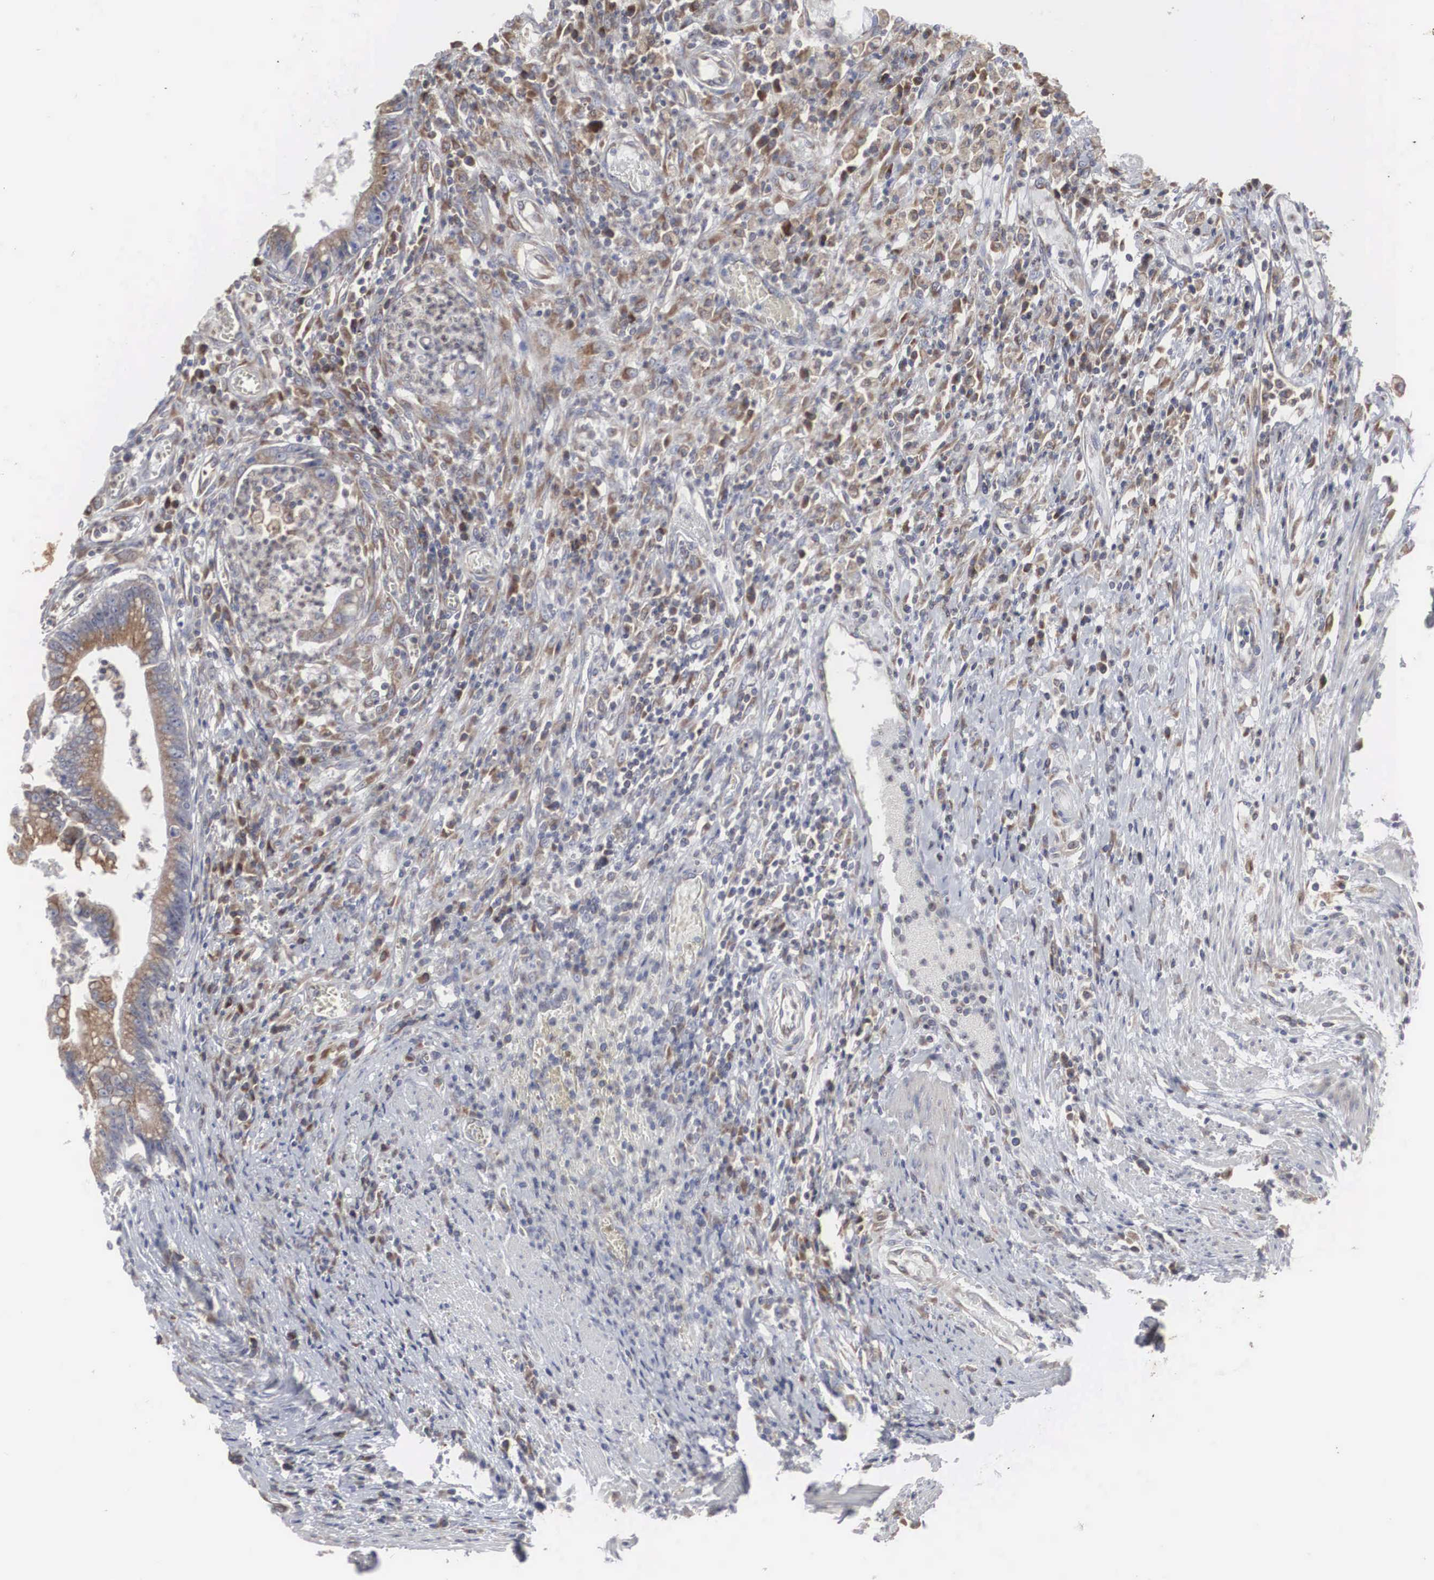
{"staining": {"intensity": "strong", "quantity": ">75%", "location": "cytoplasmic/membranous"}, "tissue": "colorectal cancer", "cell_type": "Tumor cells", "image_type": "cancer", "snomed": [{"axis": "morphology", "description": "Adenocarcinoma, NOS"}, {"axis": "topography", "description": "Rectum"}], "caption": "An image showing strong cytoplasmic/membranous expression in approximately >75% of tumor cells in colorectal adenocarcinoma, as visualized by brown immunohistochemical staining.", "gene": "MIA2", "patient": {"sex": "female", "age": 81}}